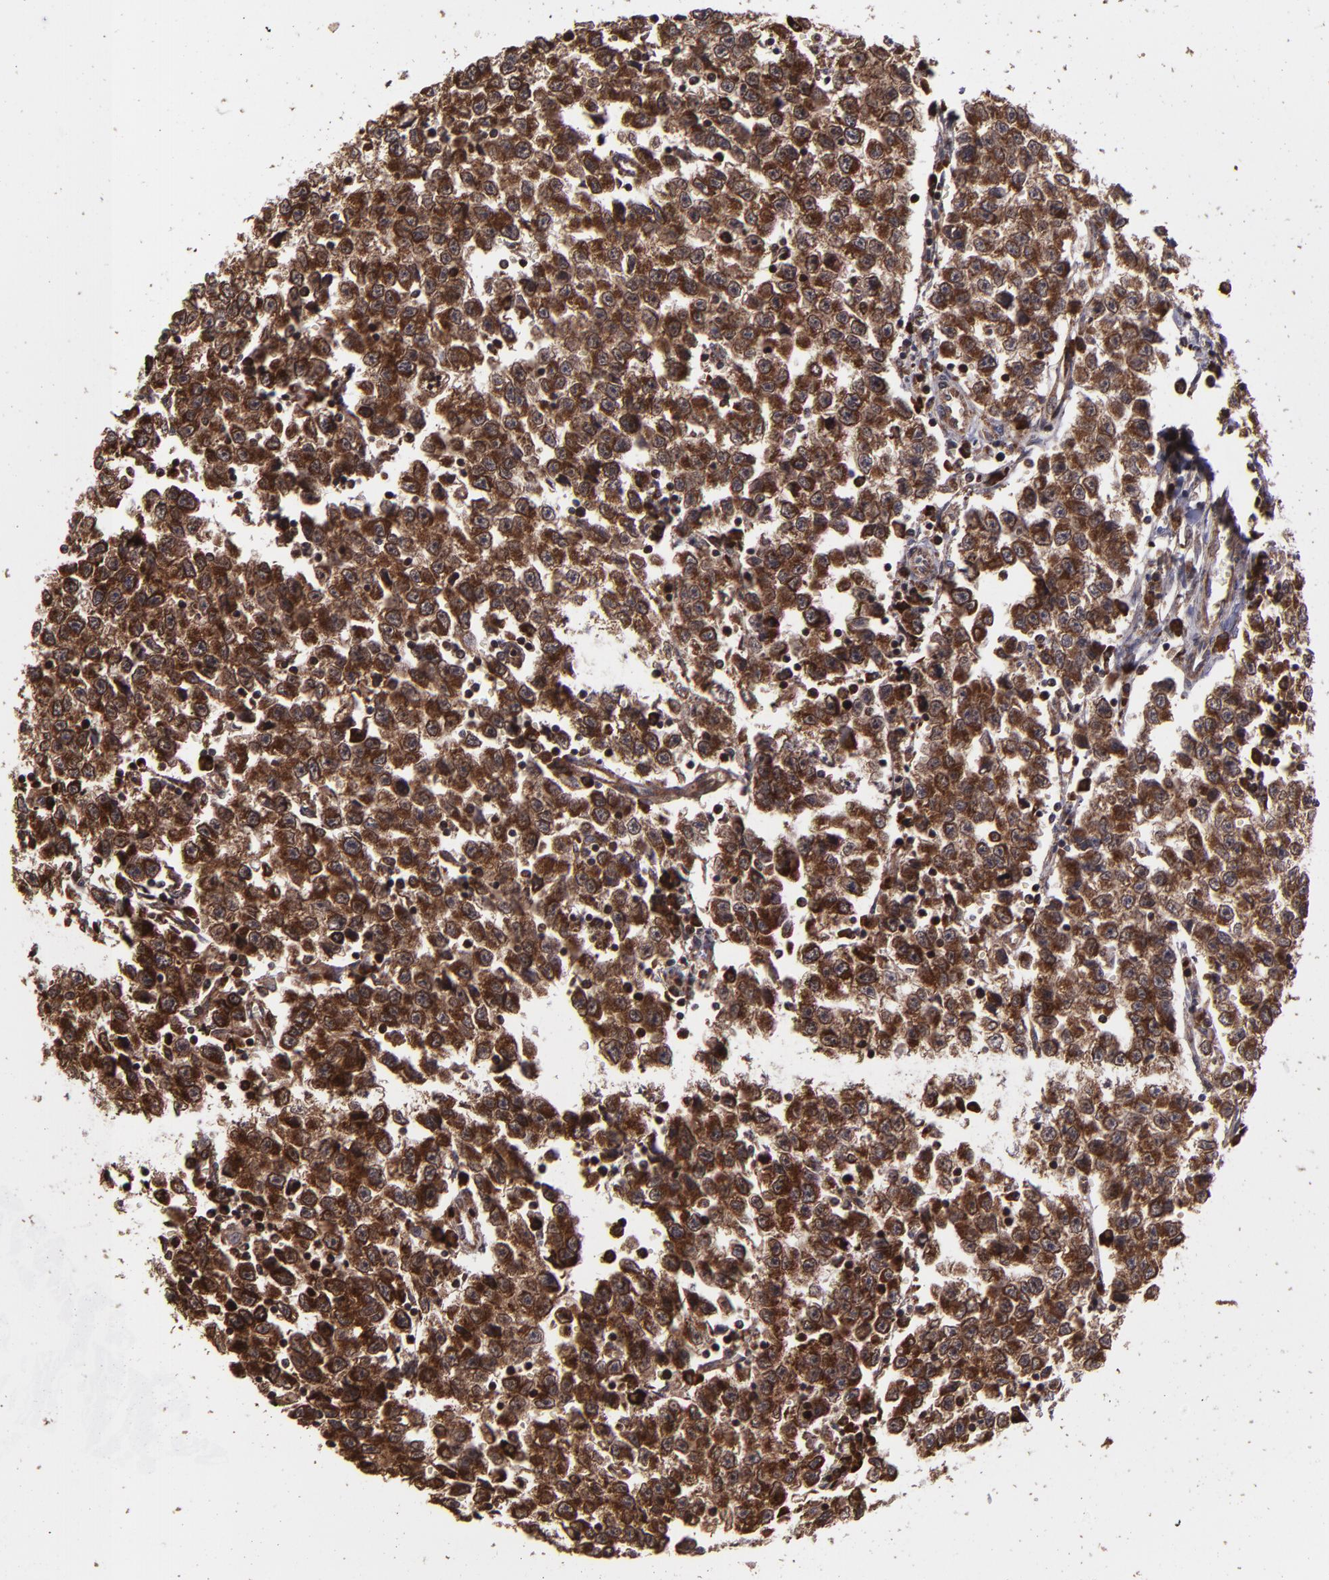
{"staining": {"intensity": "strong", "quantity": ">75%", "location": "cytoplasmic/membranous,nuclear"}, "tissue": "testis cancer", "cell_type": "Tumor cells", "image_type": "cancer", "snomed": [{"axis": "morphology", "description": "Seminoma, NOS"}, {"axis": "topography", "description": "Testis"}], "caption": "A photomicrograph of testis cancer stained for a protein demonstrates strong cytoplasmic/membranous and nuclear brown staining in tumor cells.", "gene": "EIF4ENIF1", "patient": {"sex": "male", "age": 35}}